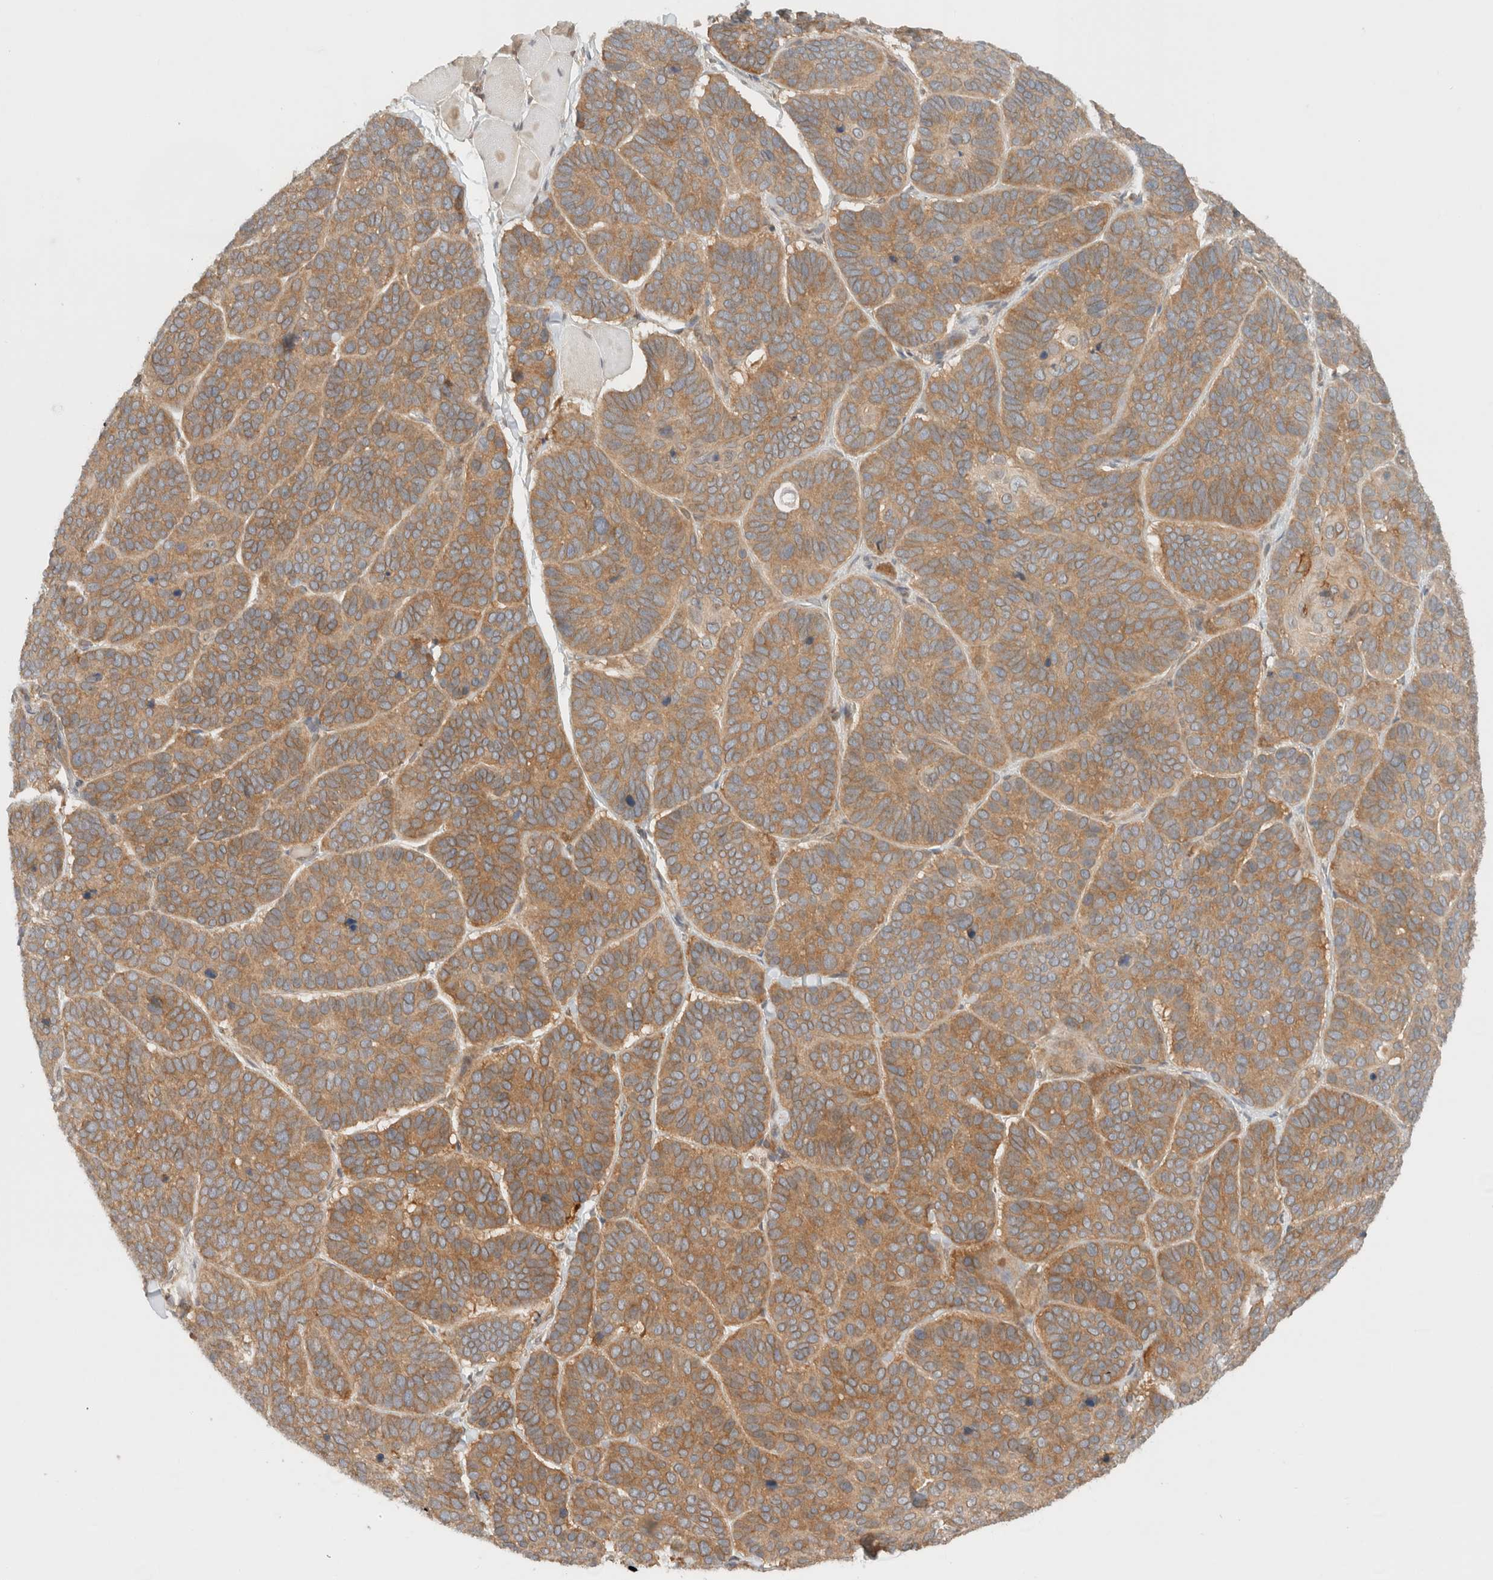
{"staining": {"intensity": "moderate", "quantity": ">75%", "location": "cytoplasmic/membranous"}, "tissue": "skin cancer", "cell_type": "Tumor cells", "image_type": "cancer", "snomed": [{"axis": "morphology", "description": "Basal cell carcinoma"}, {"axis": "topography", "description": "Skin"}], "caption": "Human basal cell carcinoma (skin) stained with a protein marker shows moderate staining in tumor cells.", "gene": "ARFGEF2", "patient": {"sex": "male", "age": 62}}